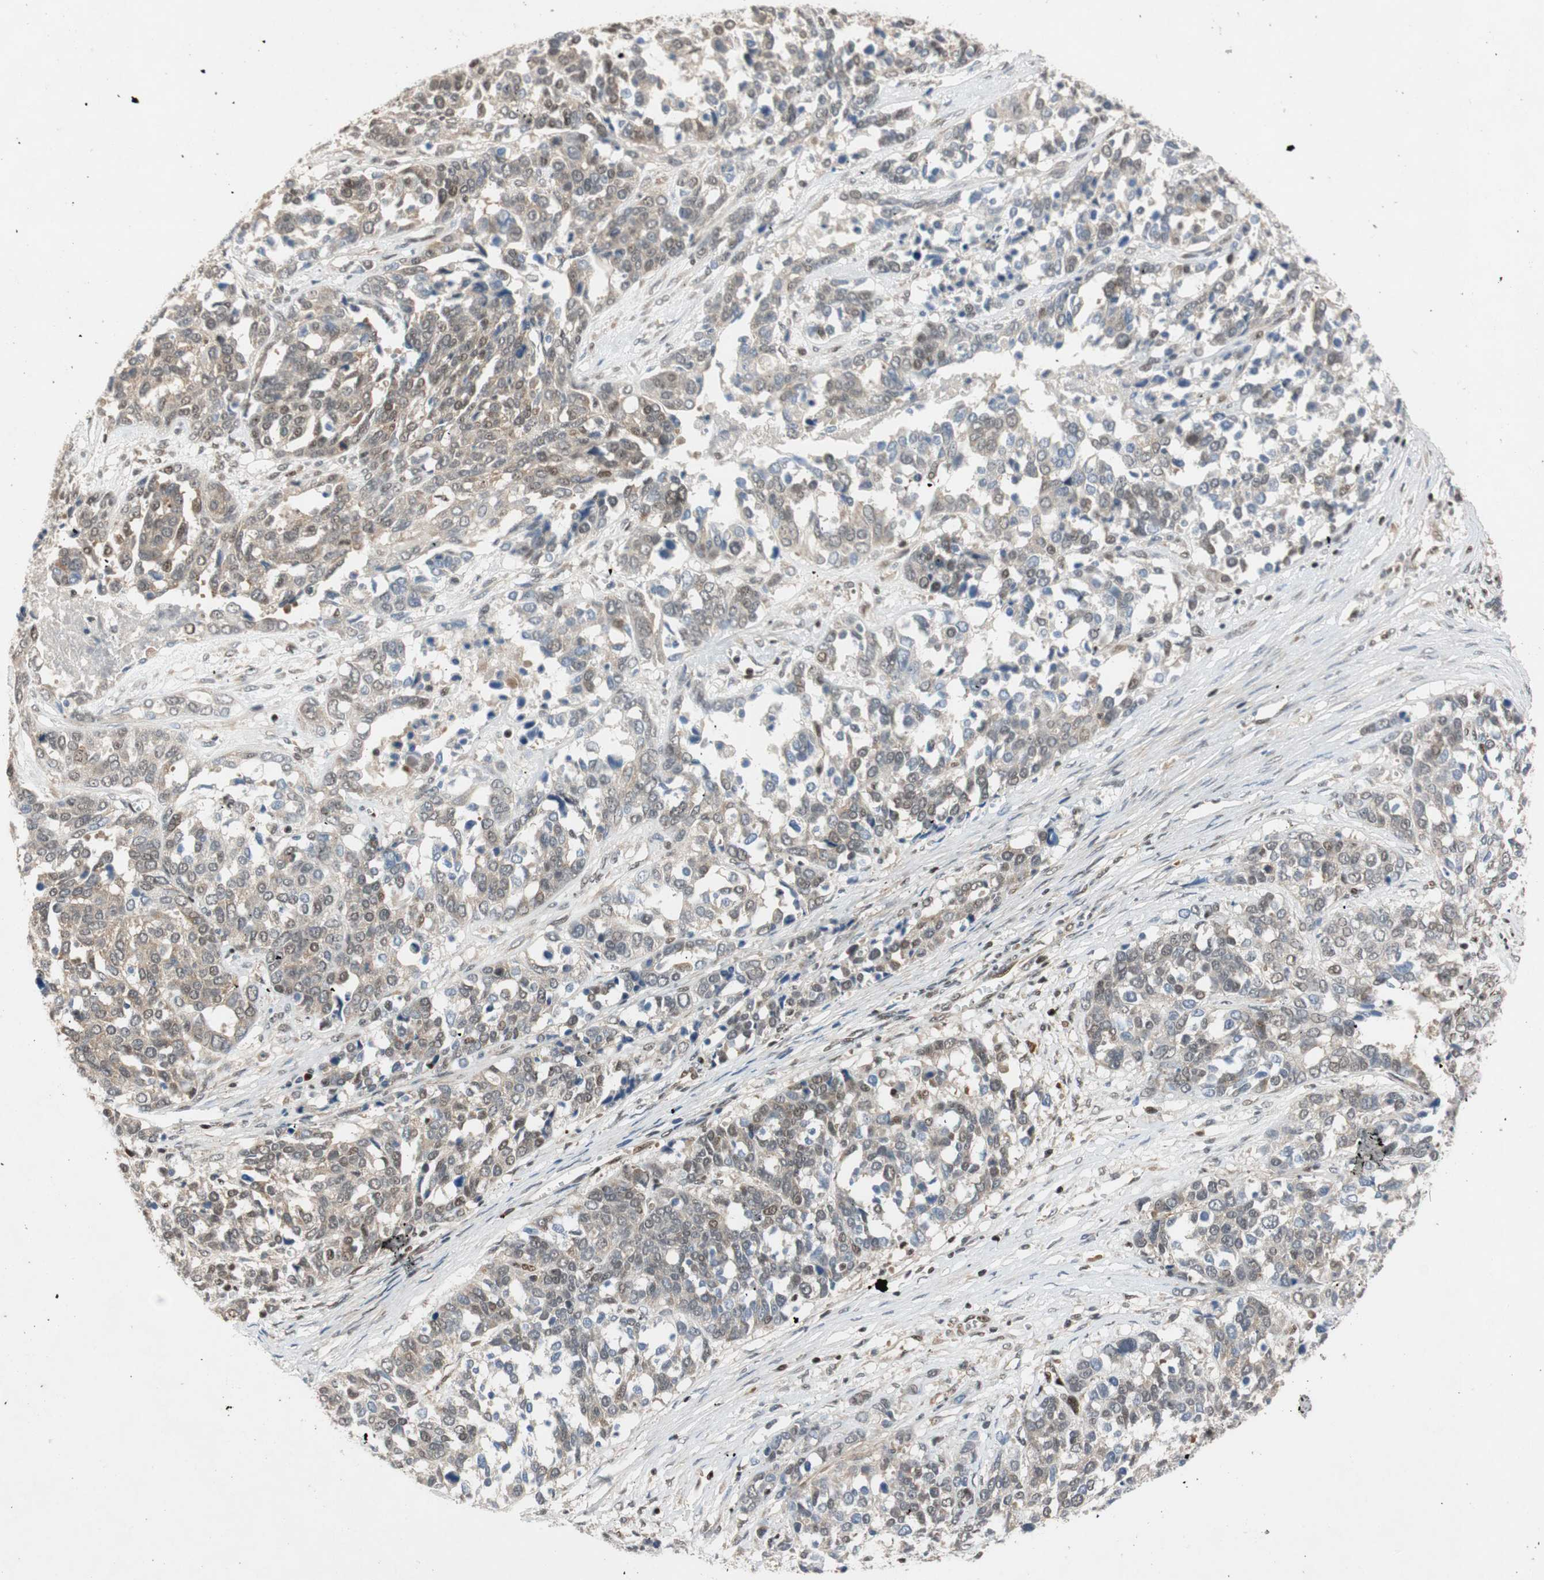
{"staining": {"intensity": "weak", "quantity": "<25%", "location": "nuclear"}, "tissue": "ovarian cancer", "cell_type": "Tumor cells", "image_type": "cancer", "snomed": [{"axis": "morphology", "description": "Cystadenocarcinoma, serous, NOS"}, {"axis": "topography", "description": "Ovary"}], "caption": "IHC histopathology image of neoplastic tissue: human ovarian serous cystadenocarcinoma stained with DAB shows no significant protein positivity in tumor cells.", "gene": "NCBP3", "patient": {"sex": "female", "age": 44}}